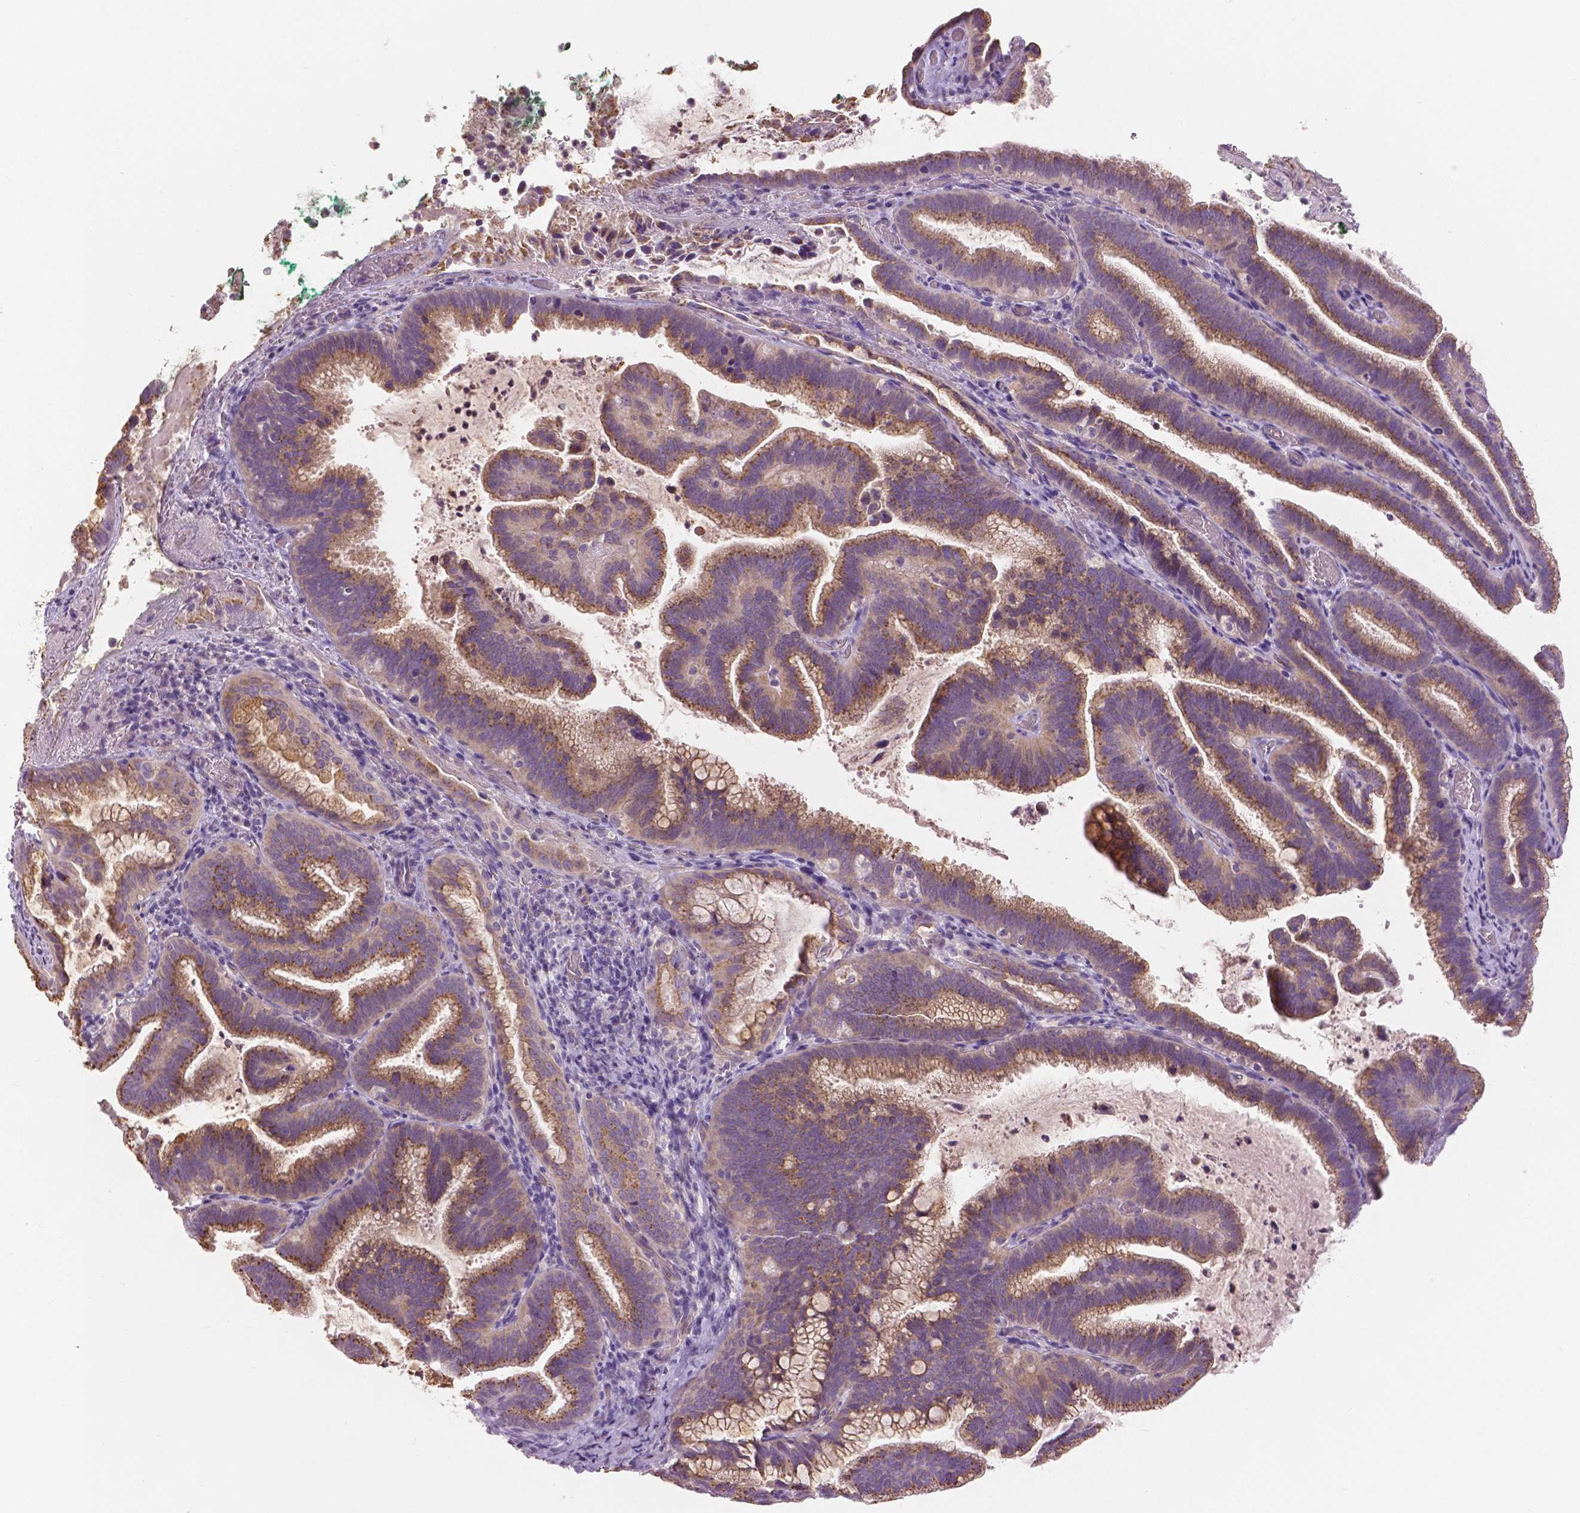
{"staining": {"intensity": "moderate", "quantity": ">75%", "location": "cytoplasmic/membranous"}, "tissue": "cervical cancer", "cell_type": "Tumor cells", "image_type": "cancer", "snomed": [{"axis": "morphology", "description": "Adenocarcinoma, NOS"}, {"axis": "topography", "description": "Cervix"}], "caption": "IHC staining of cervical cancer (adenocarcinoma), which demonstrates medium levels of moderate cytoplasmic/membranous expression in approximately >75% of tumor cells indicating moderate cytoplasmic/membranous protein expression. The staining was performed using DAB (brown) for protein detection and nuclei were counterstained in hematoxylin (blue).", "gene": "GRIN2A", "patient": {"sex": "female", "age": 61}}